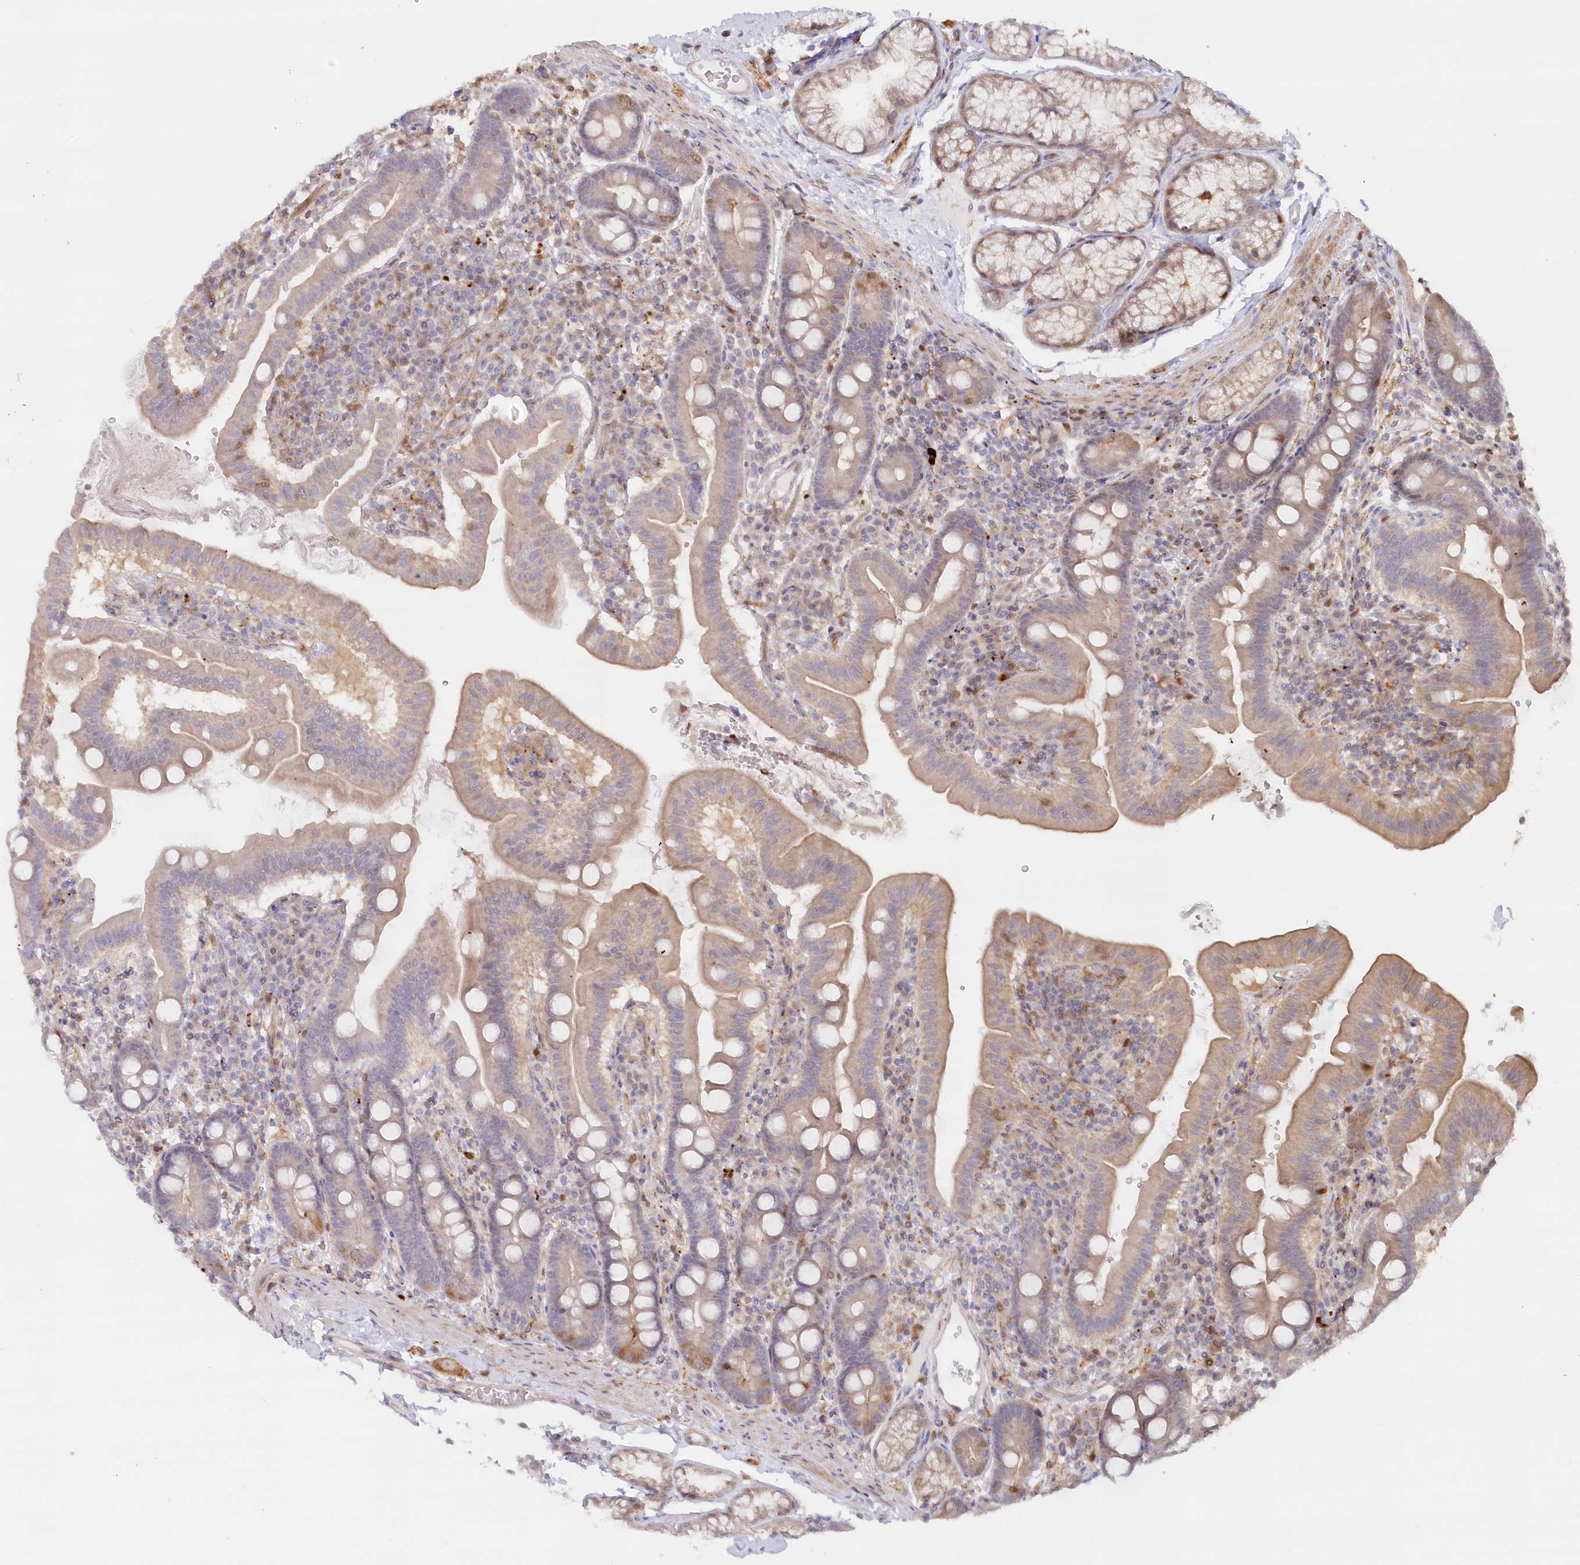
{"staining": {"intensity": "moderate", "quantity": "<25%", "location": "cytoplasmic/membranous"}, "tissue": "duodenum", "cell_type": "Glandular cells", "image_type": "normal", "snomed": [{"axis": "morphology", "description": "Normal tissue, NOS"}, {"axis": "morphology", "description": "Adenocarcinoma, NOS"}, {"axis": "topography", "description": "Pancreas"}, {"axis": "topography", "description": "Duodenum"}], "caption": "High-power microscopy captured an IHC micrograph of benign duodenum, revealing moderate cytoplasmic/membranous staining in approximately <25% of glandular cells. The staining was performed using DAB (3,3'-diaminobenzidine) to visualize the protein expression in brown, while the nuclei were stained in blue with hematoxylin (Magnification: 20x).", "gene": "GBE1", "patient": {"sex": "male", "age": 50}}